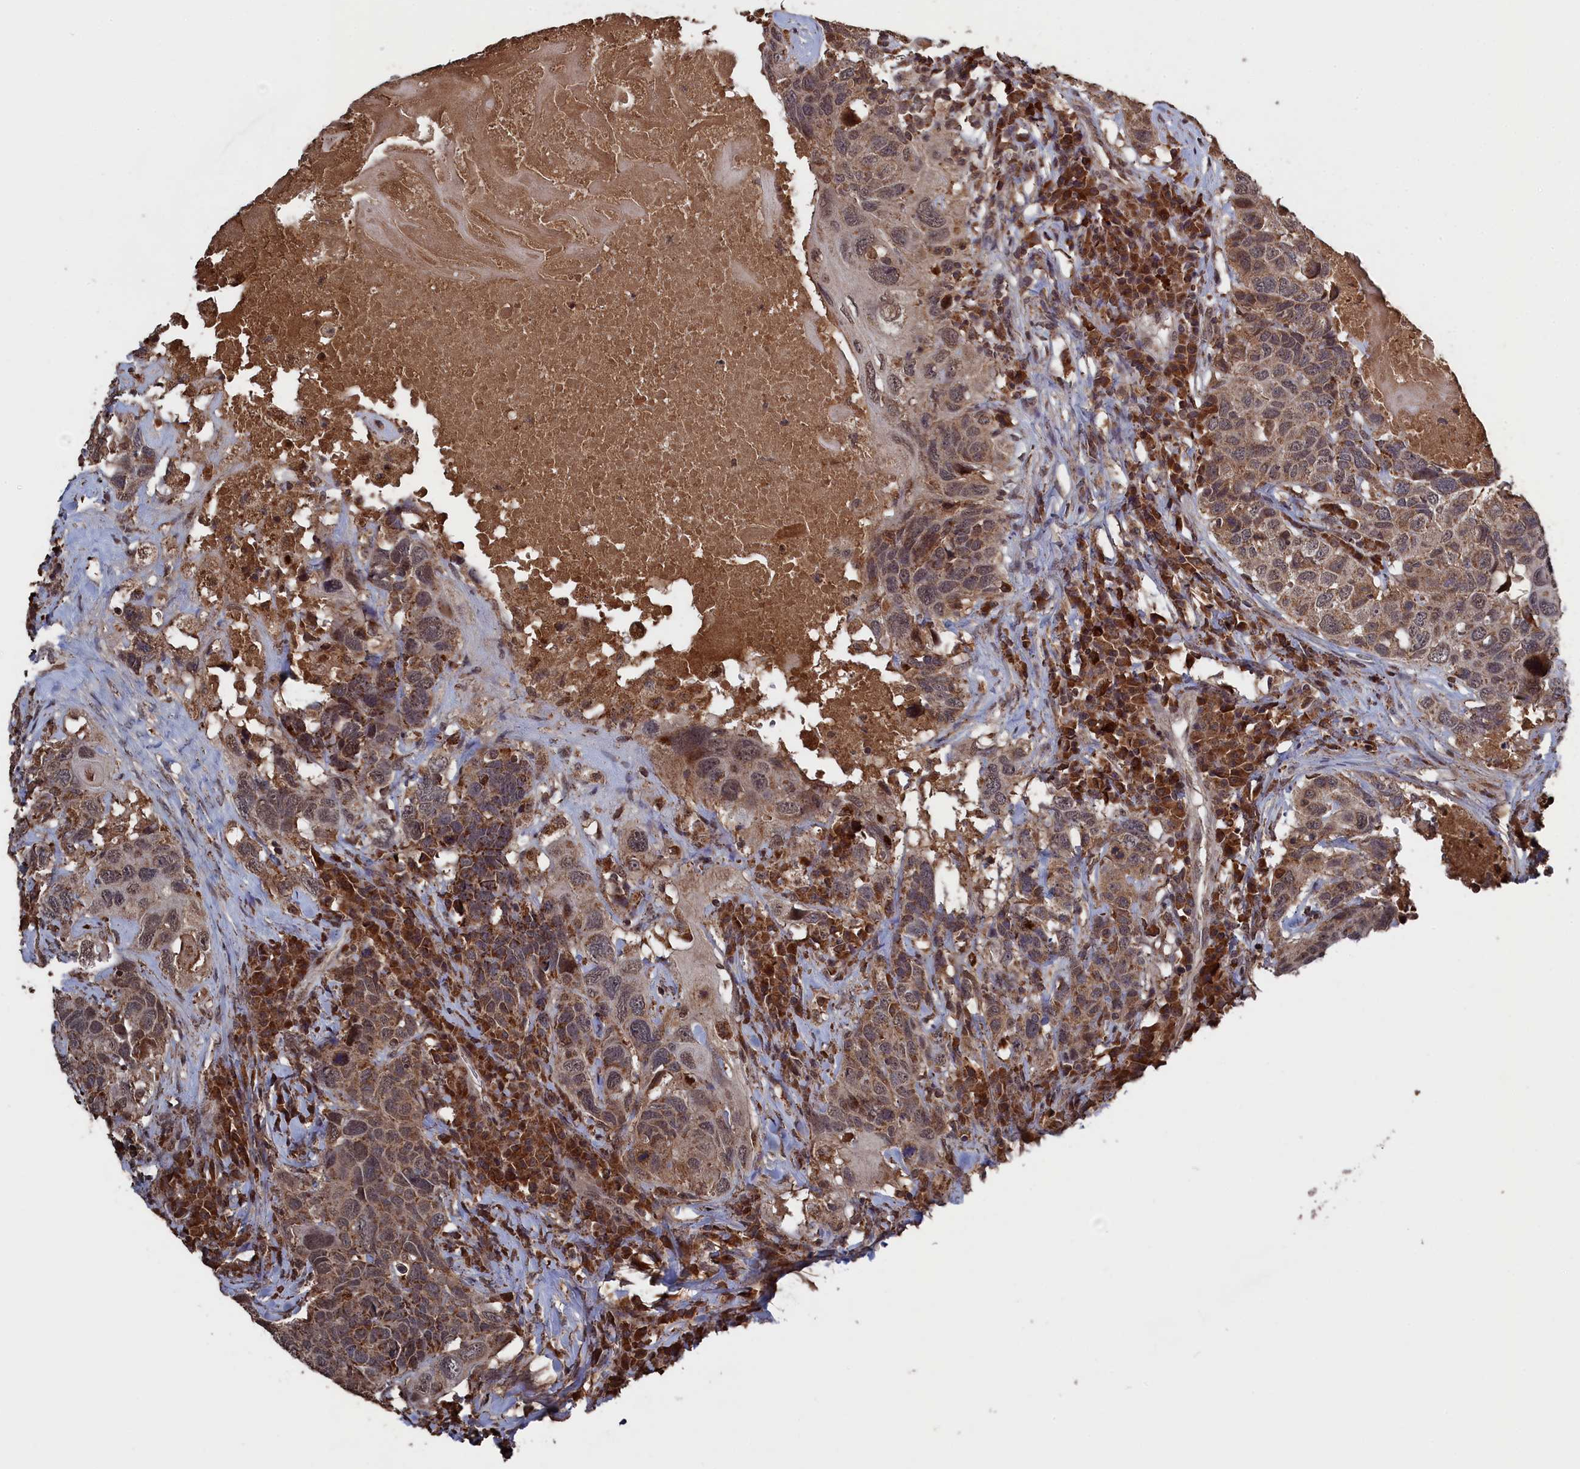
{"staining": {"intensity": "moderate", "quantity": ">75%", "location": "cytoplasmic/membranous,nuclear"}, "tissue": "head and neck cancer", "cell_type": "Tumor cells", "image_type": "cancer", "snomed": [{"axis": "morphology", "description": "Squamous cell carcinoma, NOS"}, {"axis": "topography", "description": "Head-Neck"}], "caption": "This micrograph reveals immunohistochemistry staining of human head and neck cancer (squamous cell carcinoma), with medium moderate cytoplasmic/membranous and nuclear positivity in about >75% of tumor cells.", "gene": "CEACAM21", "patient": {"sex": "male", "age": 66}}